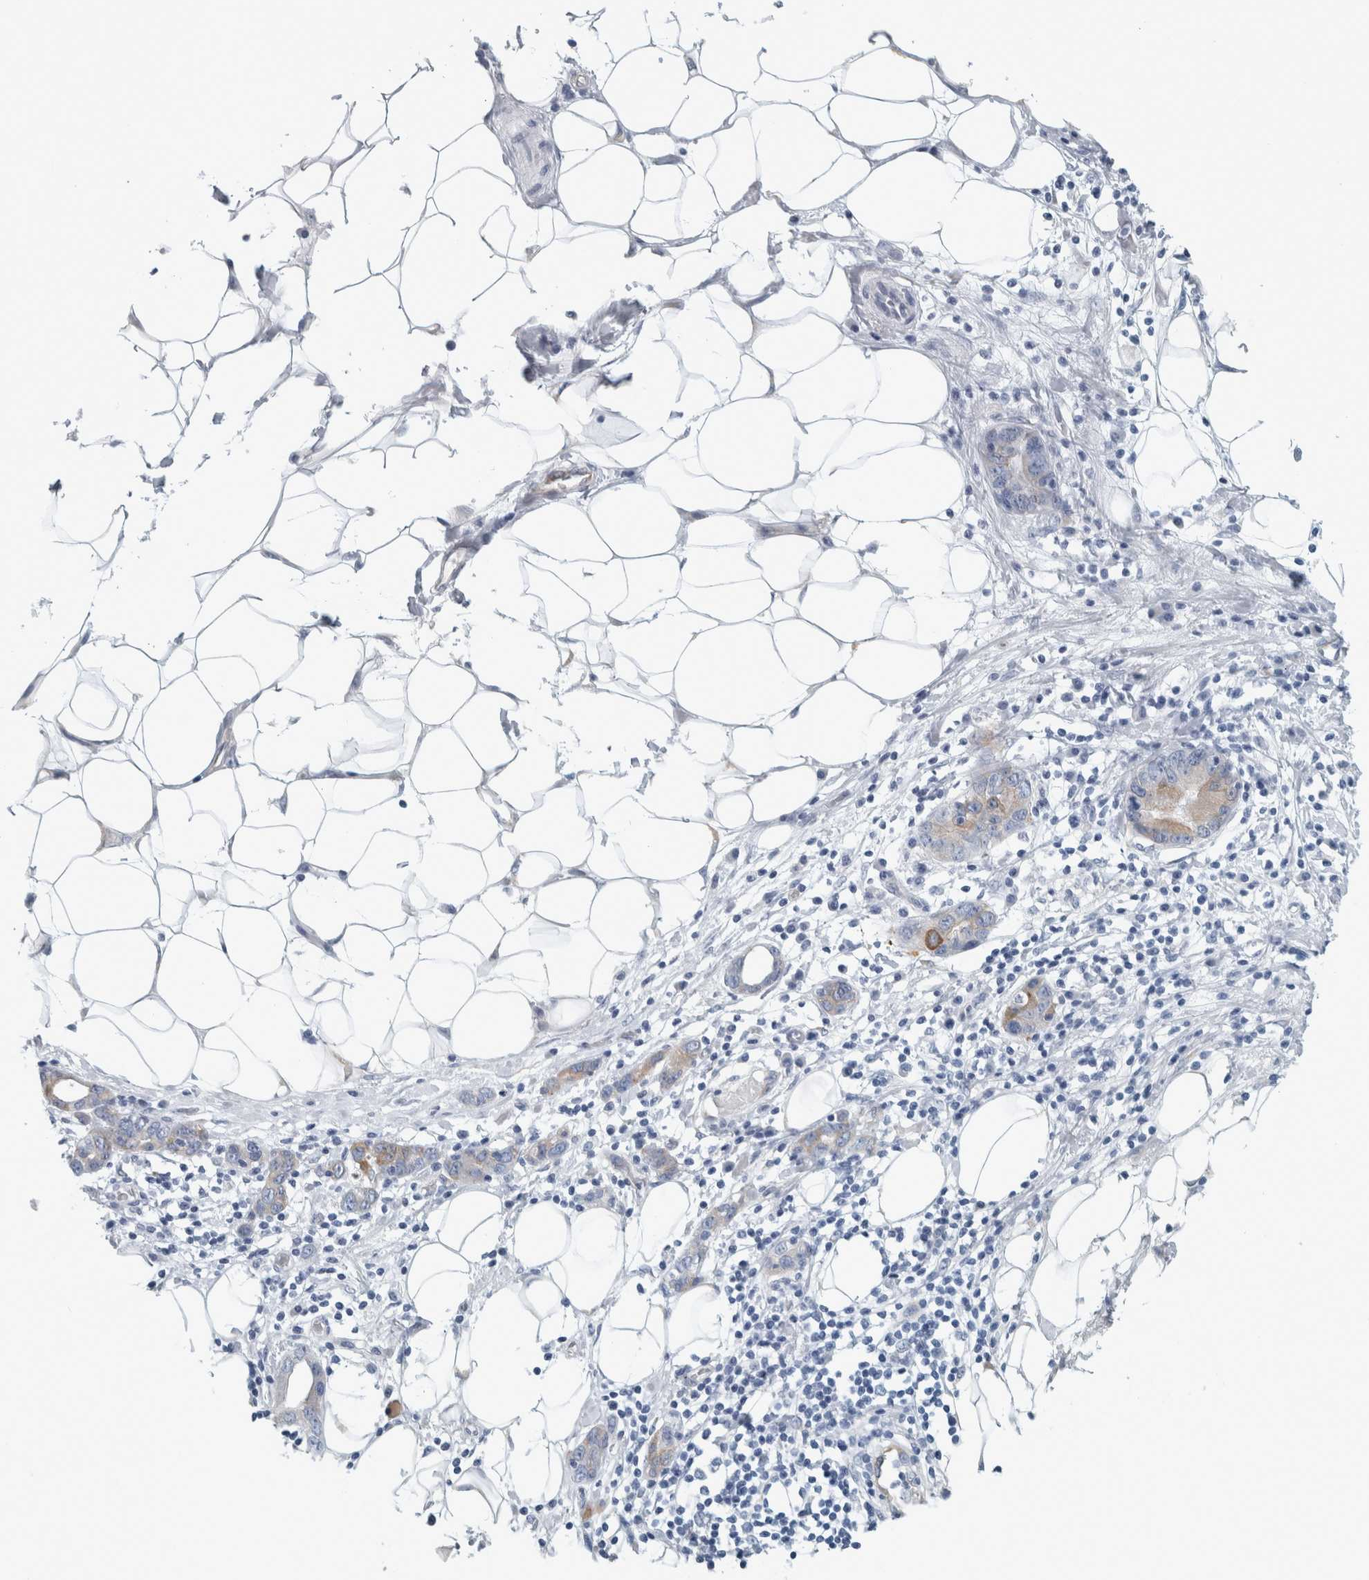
{"staining": {"intensity": "weak", "quantity": "<25%", "location": "cytoplasmic/membranous"}, "tissue": "stomach cancer", "cell_type": "Tumor cells", "image_type": "cancer", "snomed": [{"axis": "morphology", "description": "Adenocarcinoma, NOS"}, {"axis": "topography", "description": "Stomach, lower"}], "caption": "Immunohistochemistry of human stomach adenocarcinoma exhibits no expression in tumor cells. (DAB (3,3'-diaminobenzidine) immunohistochemistry visualized using brightfield microscopy, high magnification).", "gene": "B3GNT3", "patient": {"sex": "female", "age": 93}}